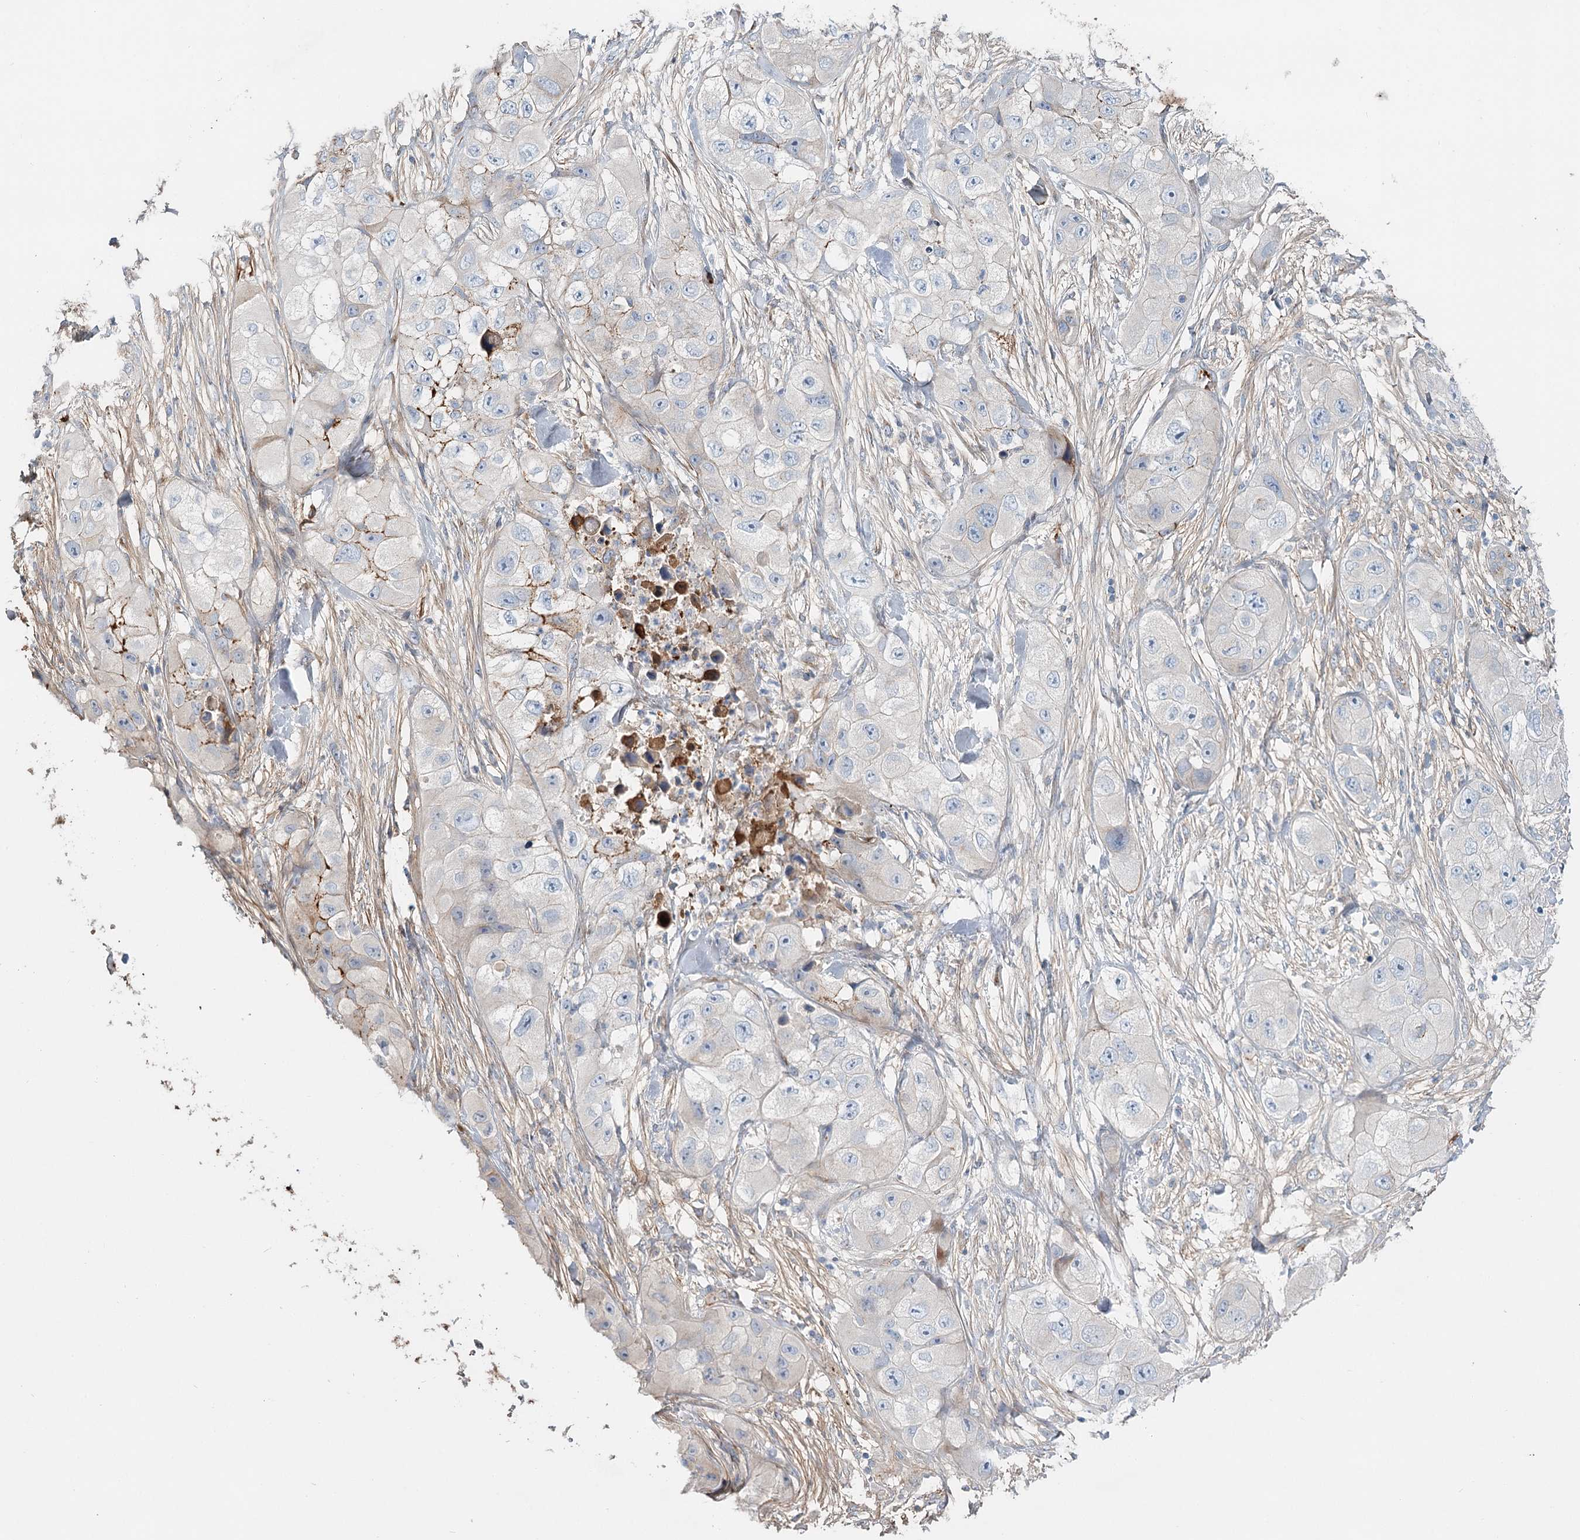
{"staining": {"intensity": "negative", "quantity": "none", "location": "none"}, "tissue": "skin cancer", "cell_type": "Tumor cells", "image_type": "cancer", "snomed": [{"axis": "morphology", "description": "Squamous cell carcinoma, NOS"}, {"axis": "topography", "description": "Skin"}, {"axis": "topography", "description": "Subcutis"}], "caption": "Immunohistochemistry of human squamous cell carcinoma (skin) displays no staining in tumor cells.", "gene": "ALKBH8", "patient": {"sex": "male", "age": 73}}